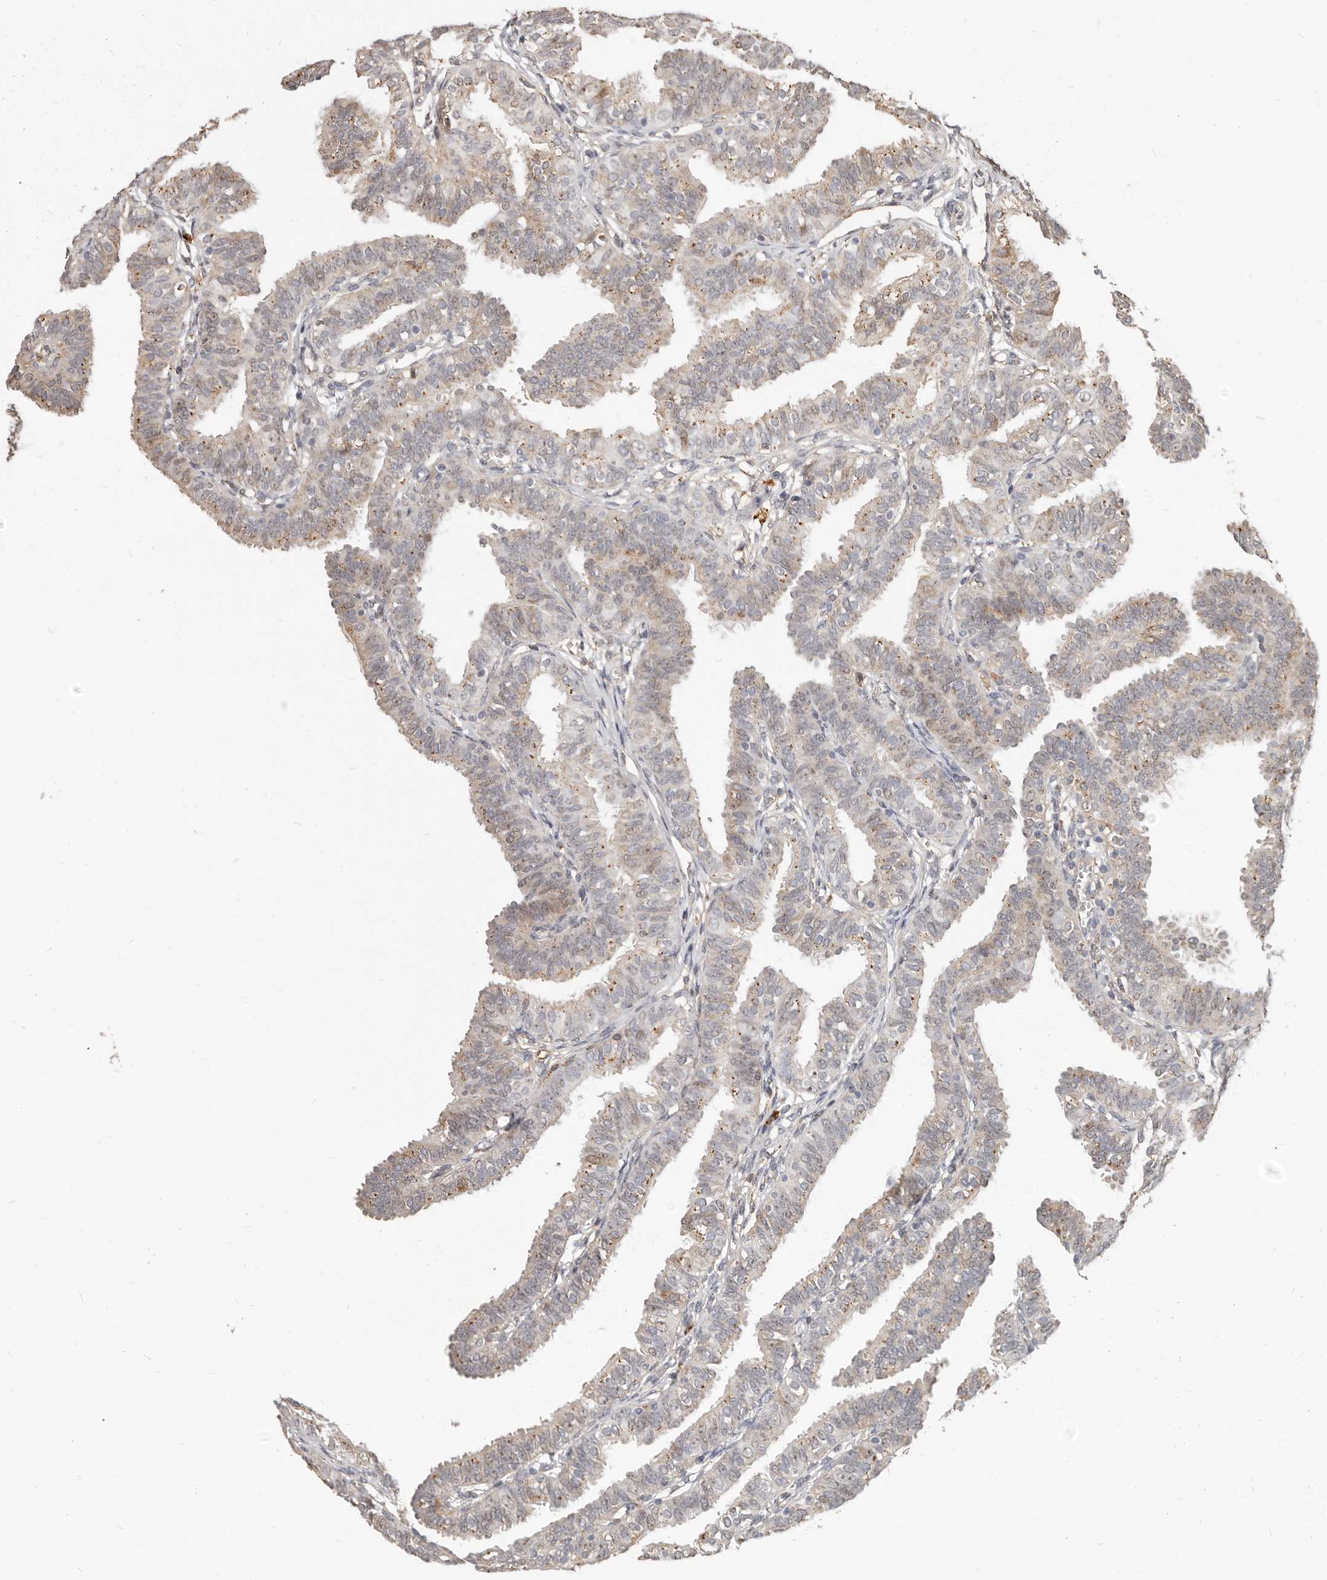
{"staining": {"intensity": "weak", "quantity": "25%-75%", "location": "cytoplasmic/membranous"}, "tissue": "fallopian tube", "cell_type": "Glandular cells", "image_type": "normal", "snomed": [{"axis": "morphology", "description": "Normal tissue, NOS"}, {"axis": "topography", "description": "Fallopian tube"}], "caption": "This is an image of immunohistochemistry (IHC) staining of normal fallopian tube, which shows weak staining in the cytoplasmic/membranous of glandular cells.", "gene": "ZRANB1", "patient": {"sex": "female", "age": 35}}